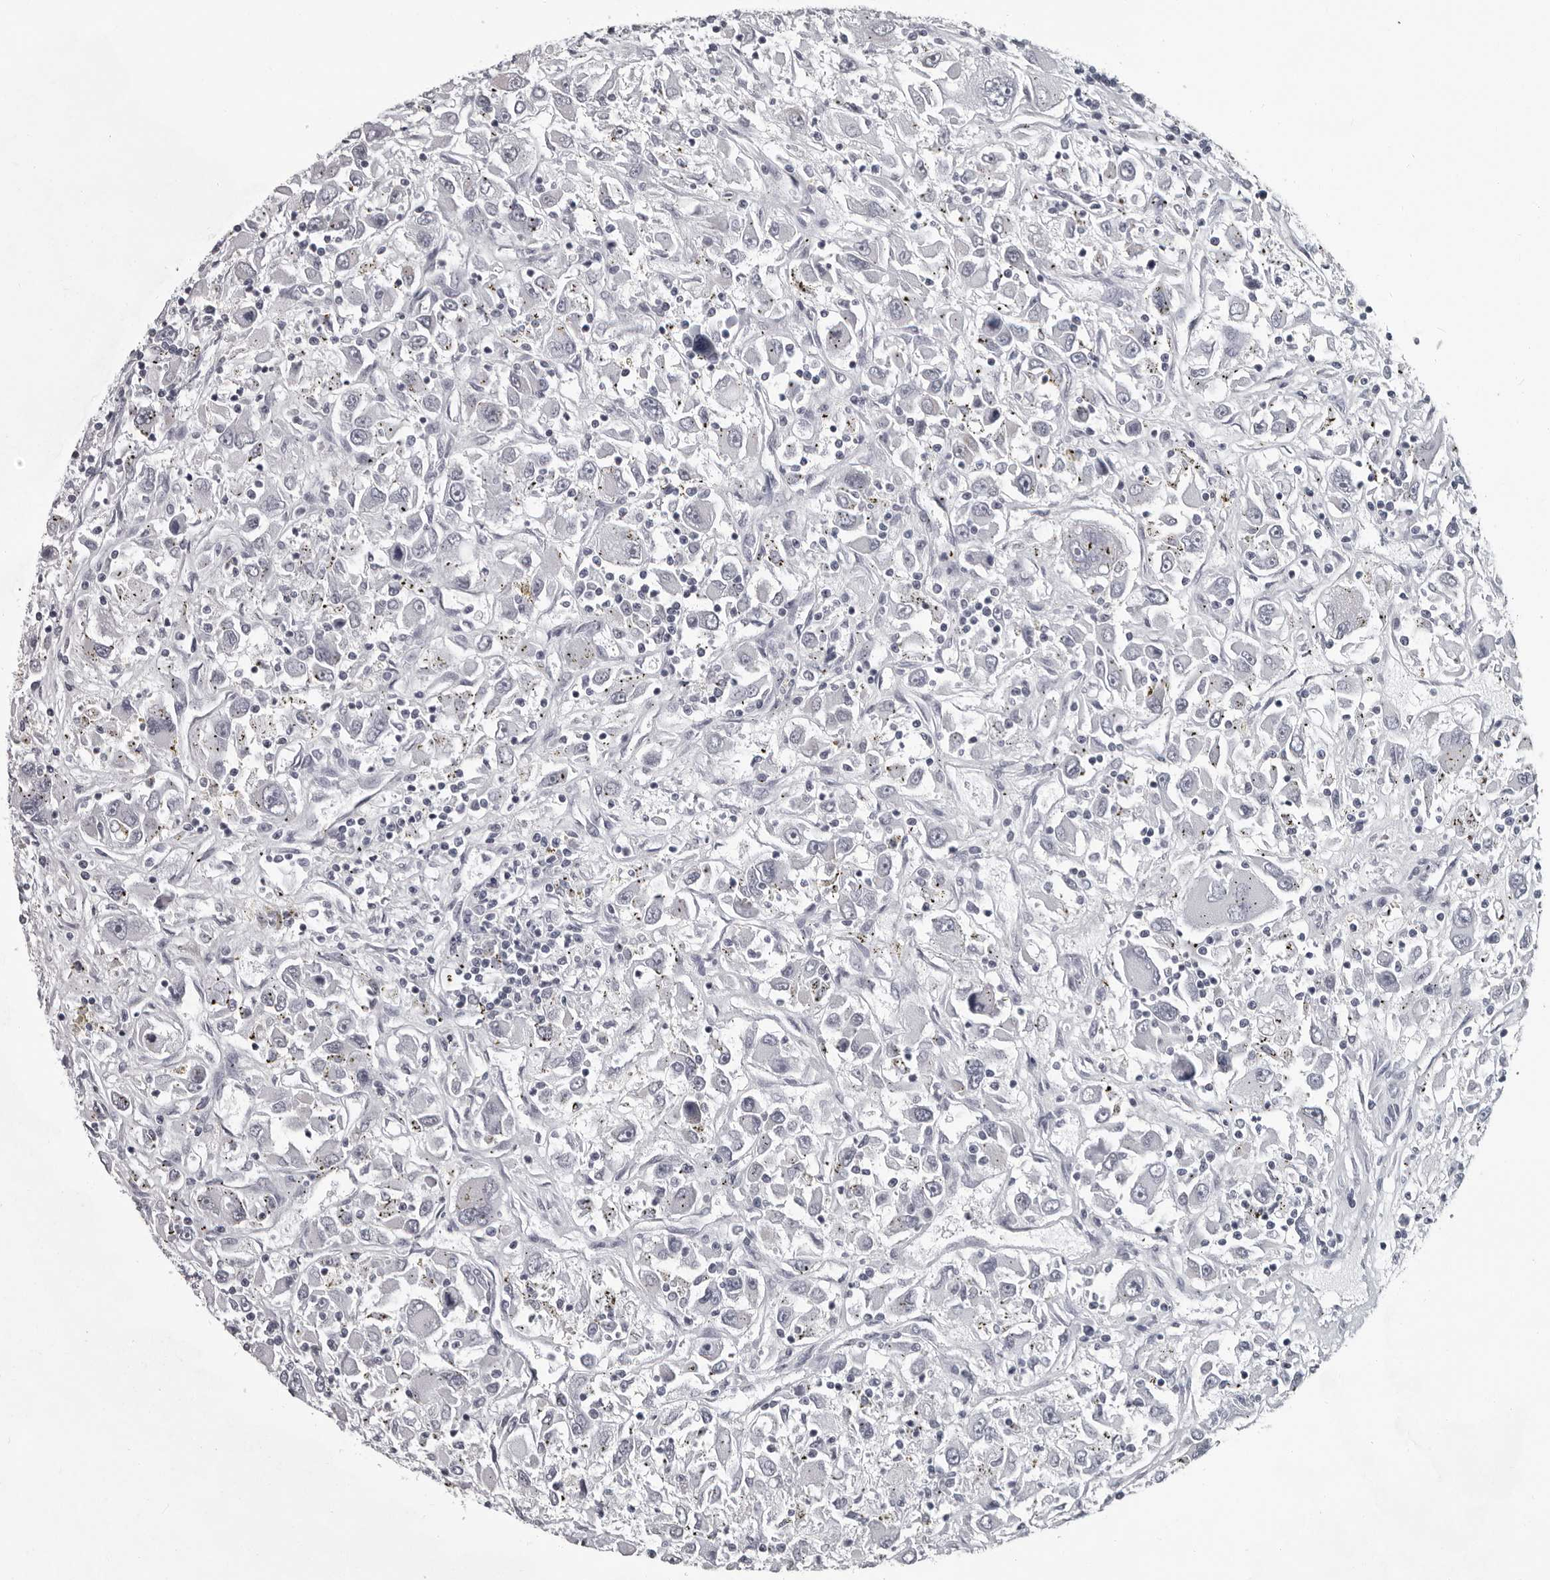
{"staining": {"intensity": "negative", "quantity": "none", "location": "none"}, "tissue": "renal cancer", "cell_type": "Tumor cells", "image_type": "cancer", "snomed": [{"axis": "morphology", "description": "Adenocarcinoma, NOS"}, {"axis": "topography", "description": "Kidney"}], "caption": "A micrograph of renal cancer (adenocarcinoma) stained for a protein displays no brown staining in tumor cells.", "gene": "LZIC", "patient": {"sex": "female", "age": 52}}